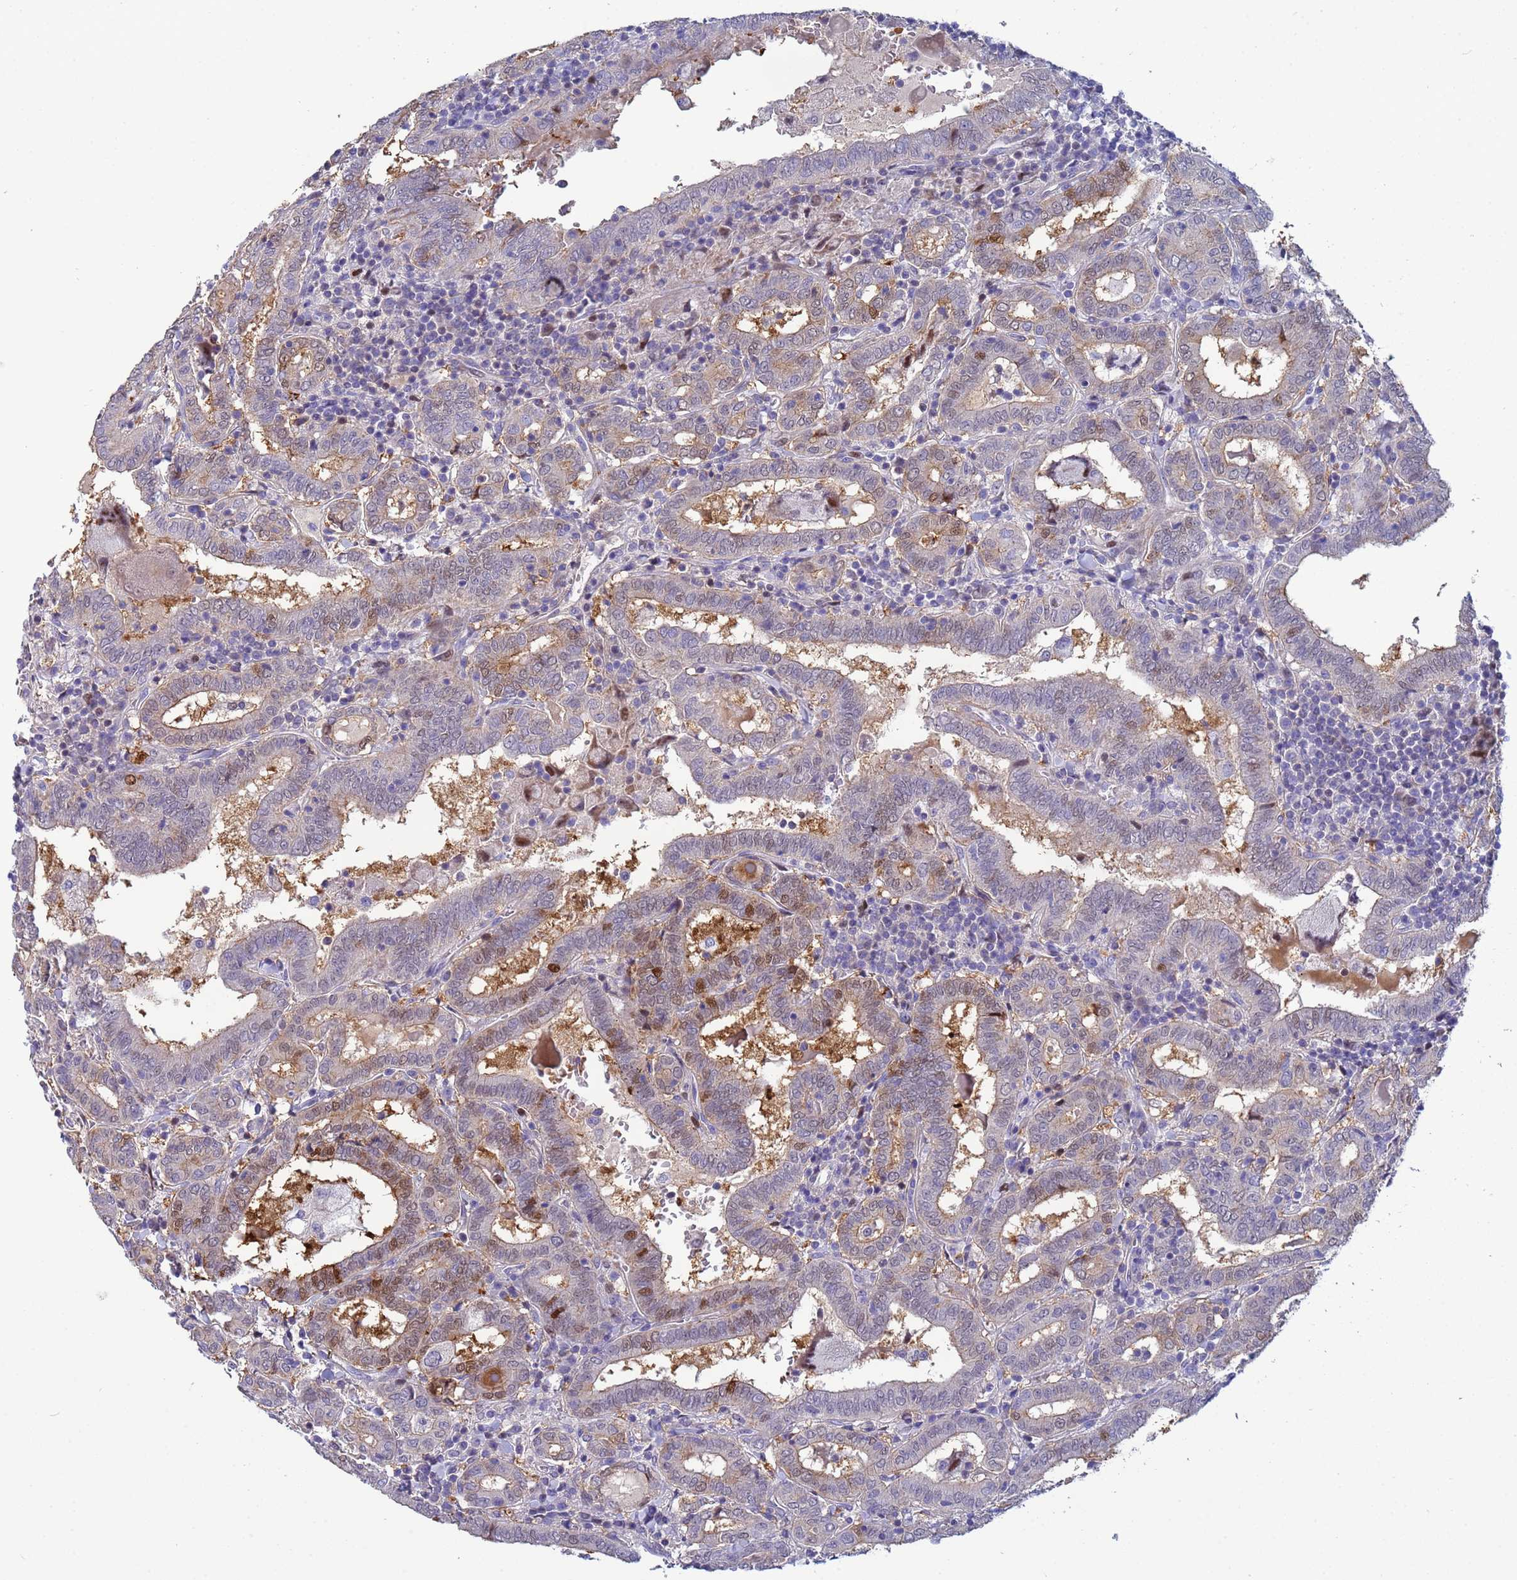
{"staining": {"intensity": "moderate", "quantity": "<25%", "location": "cytoplasmic/membranous,nuclear"}, "tissue": "thyroid cancer", "cell_type": "Tumor cells", "image_type": "cancer", "snomed": [{"axis": "morphology", "description": "Papillary adenocarcinoma, NOS"}, {"axis": "topography", "description": "Thyroid gland"}], "caption": "Thyroid cancer (papillary adenocarcinoma) stained for a protein (brown) reveals moderate cytoplasmic/membranous and nuclear positive expression in about <25% of tumor cells.", "gene": "PPP6R1", "patient": {"sex": "female", "age": 72}}